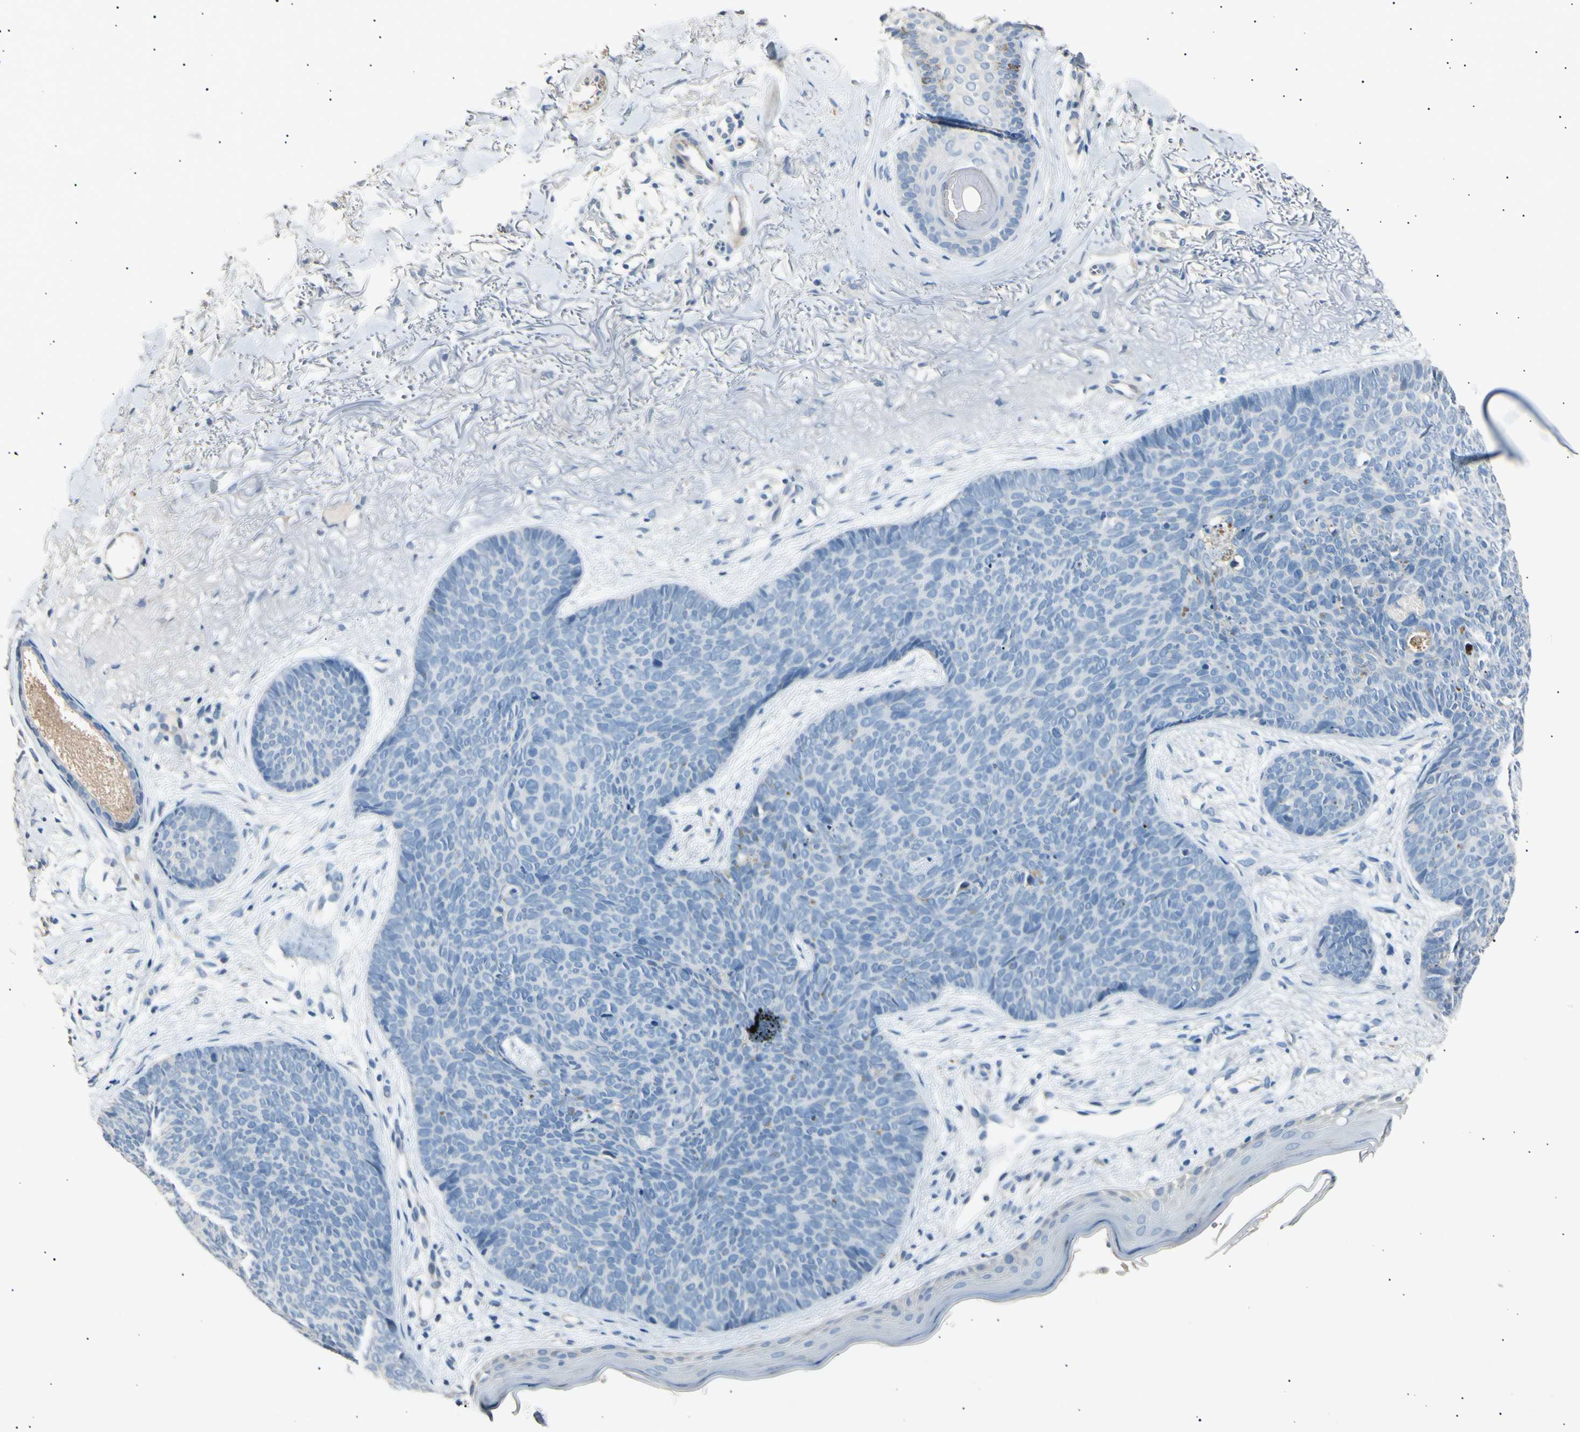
{"staining": {"intensity": "negative", "quantity": "none", "location": "none"}, "tissue": "skin cancer", "cell_type": "Tumor cells", "image_type": "cancer", "snomed": [{"axis": "morphology", "description": "Normal tissue, NOS"}, {"axis": "morphology", "description": "Basal cell carcinoma"}, {"axis": "topography", "description": "Skin"}], "caption": "There is no significant positivity in tumor cells of skin cancer.", "gene": "LDLR", "patient": {"sex": "female", "age": 70}}